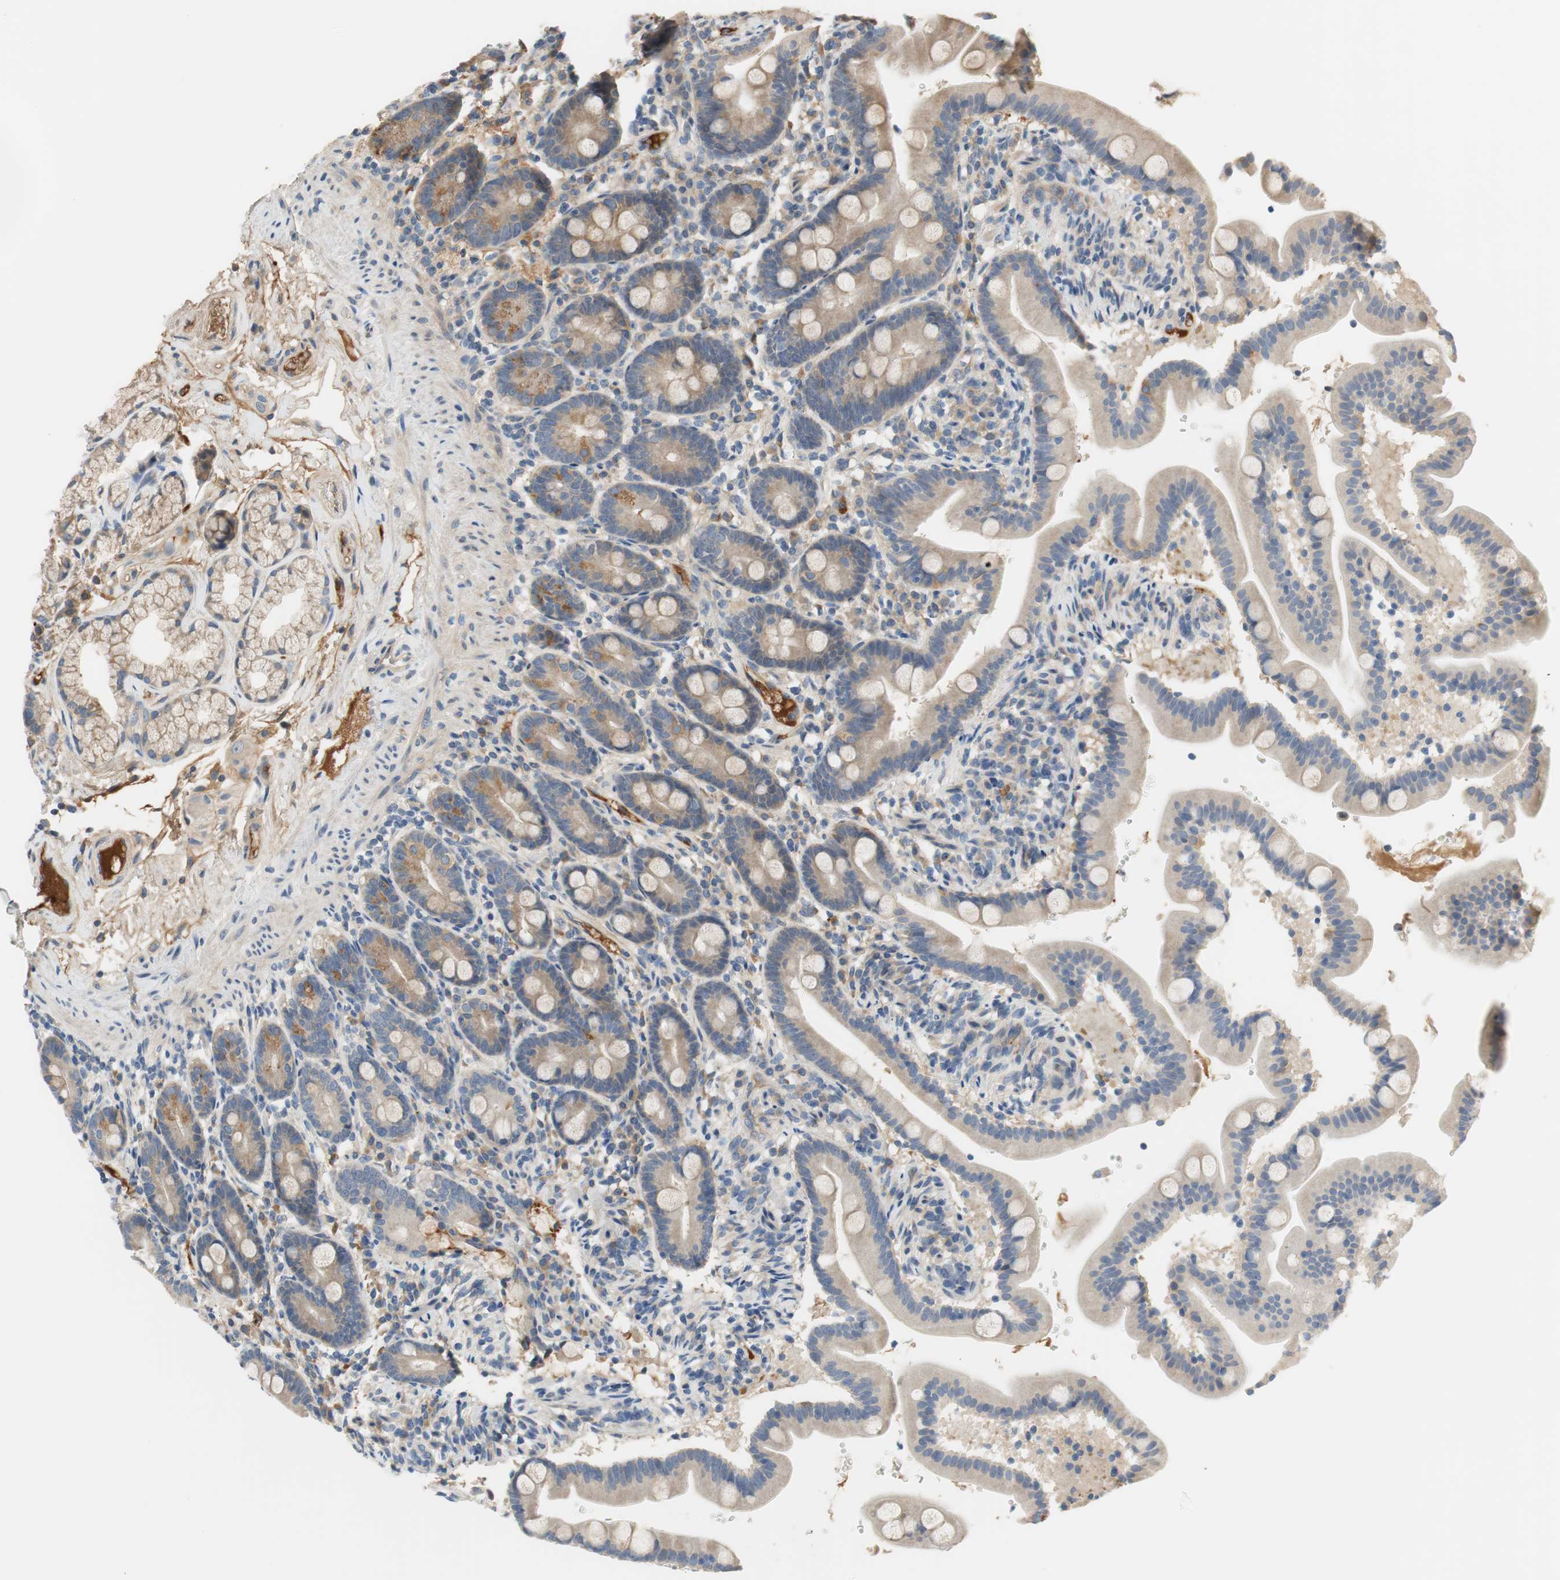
{"staining": {"intensity": "weak", "quantity": ">75%", "location": "cytoplasmic/membranous"}, "tissue": "duodenum", "cell_type": "Glandular cells", "image_type": "normal", "snomed": [{"axis": "morphology", "description": "Normal tissue, NOS"}, {"axis": "topography", "description": "Duodenum"}], "caption": "The photomicrograph demonstrates a brown stain indicating the presence of a protein in the cytoplasmic/membranous of glandular cells in duodenum. The protein of interest is shown in brown color, while the nuclei are stained blue.", "gene": "C4A", "patient": {"sex": "male", "age": 54}}